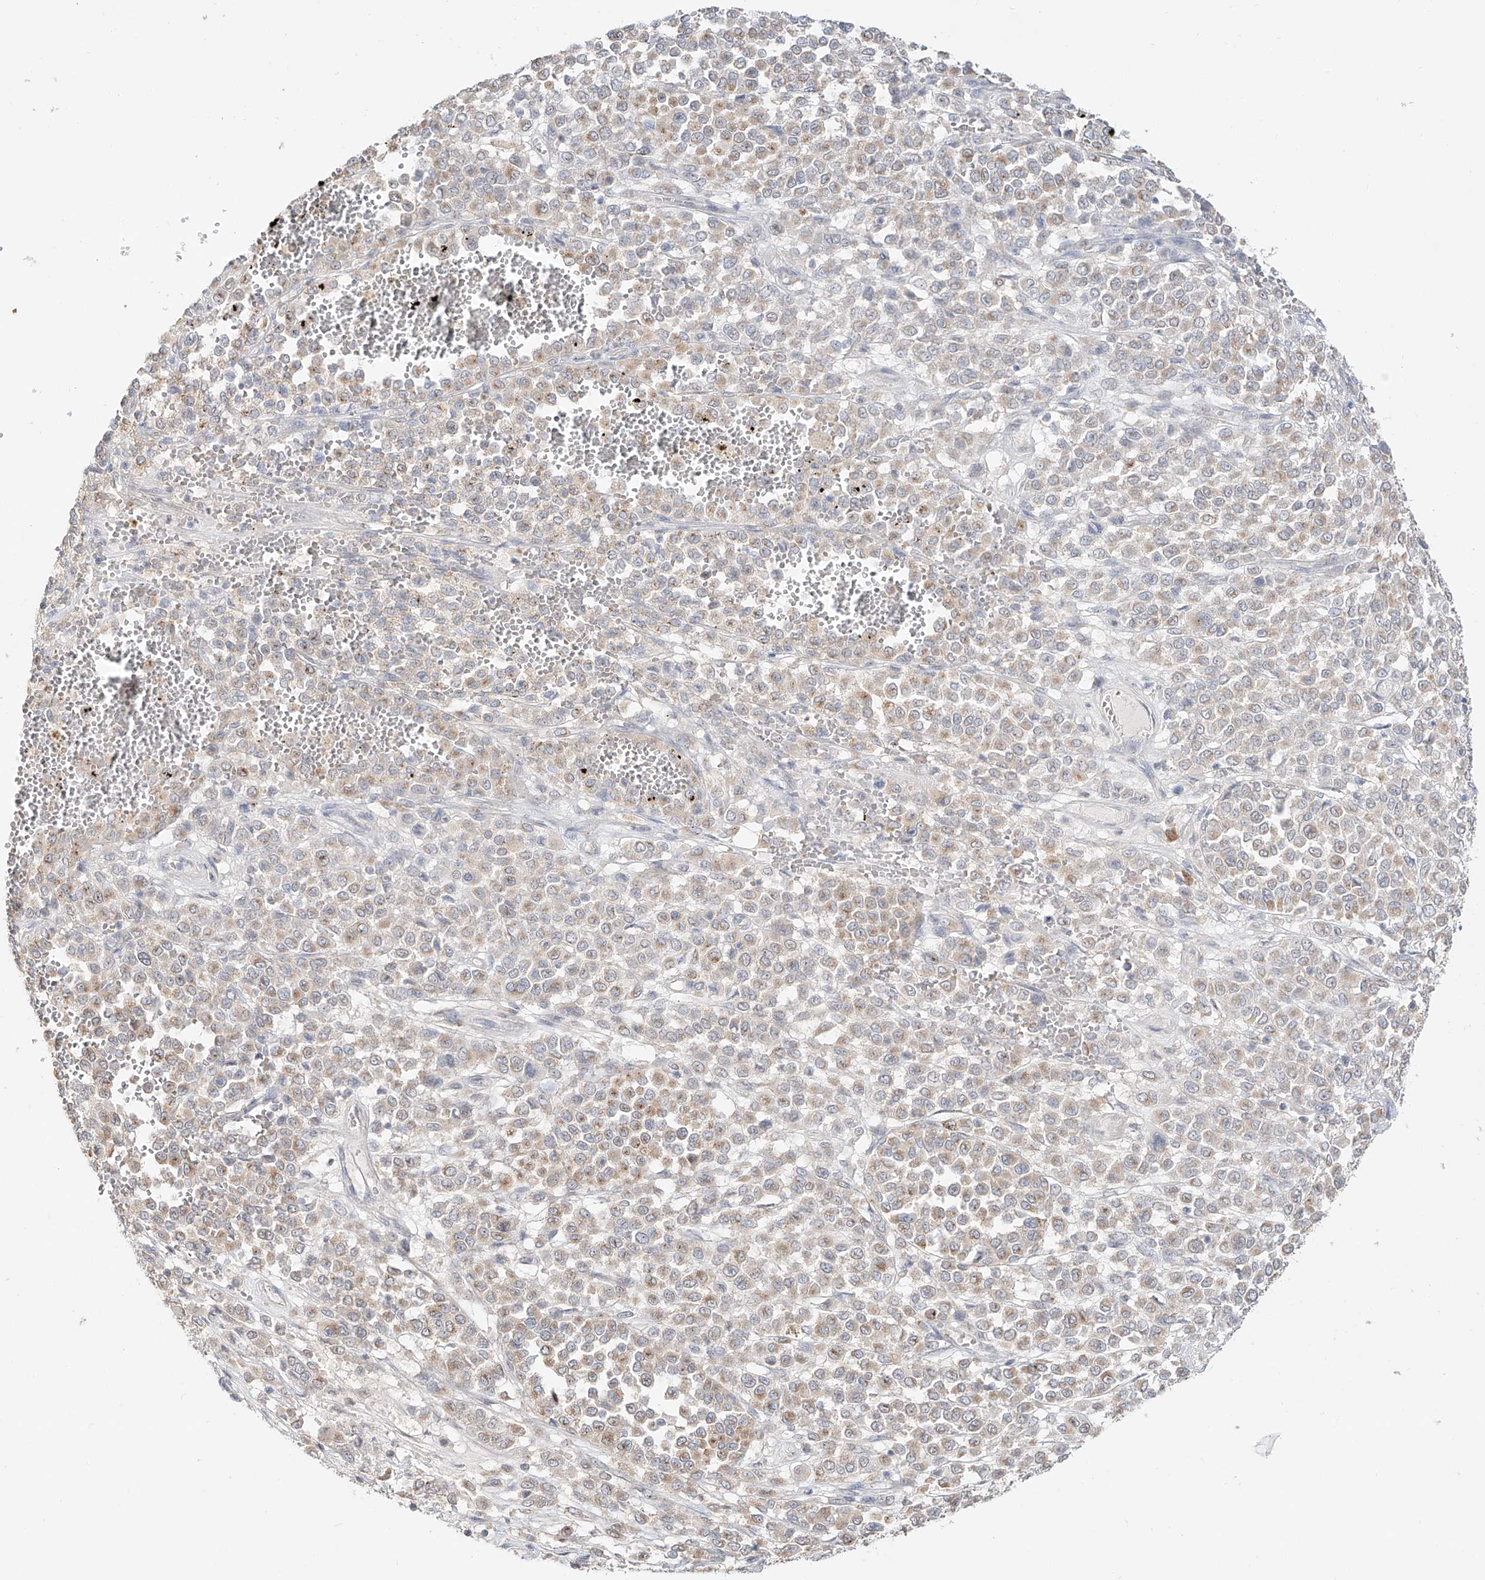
{"staining": {"intensity": "weak", "quantity": ">75%", "location": "cytoplasmic/membranous"}, "tissue": "melanoma", "cell_type": "Tumor cells", "image_type": "cancer", "snomed": [{"axis": "morphology", "description": "Malignant melanoma, Metastatic site"}, {"axis": "topography", "description": "Pancreas"}], "caption": "Melanoma stained for a protein (brown) reveals weak cytoplasmic/membranous positive positivity in approximately >75% of tumor cells.", "gene": "BSDC1", "patient": {"sex": "female", "age": 30}}